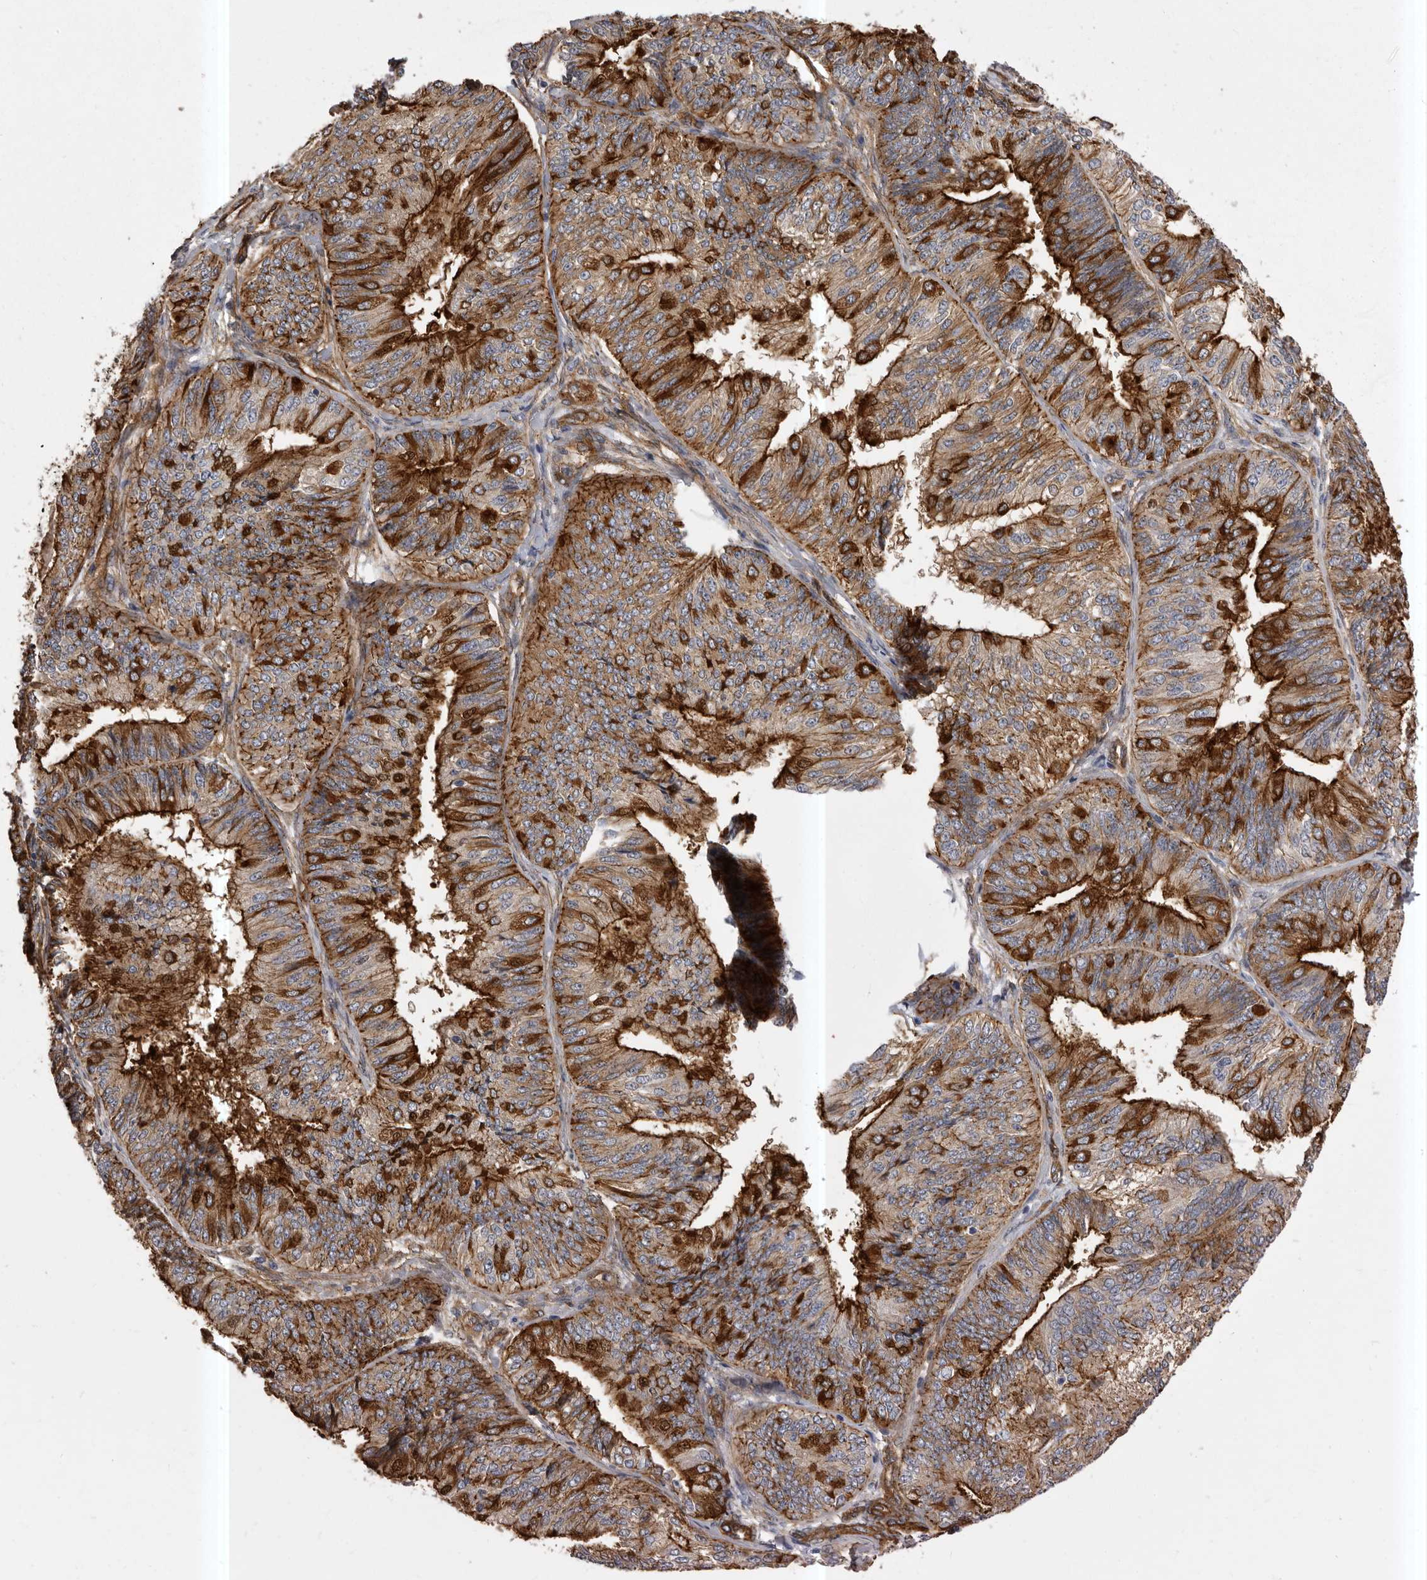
{"staining": {"intensity": "strong", "quantity": "25%-75%", "location": "cytoplasmic/membranous"}, "tissue": "endometrial cancer", "cell_type": "Tumor cells", "image_type": "cancer", "snomed": [{"axis": "morphology", "description": "Adenocarcinoma, NOS"}, {"axis": "topography", "description": "Endometrium"}], "caption": "The immunohistochemical stain highlights strong cytoplasmic/membranous positivity in tumor cells of endometrial cancer (adenocarcinoma) tissue.", "gene": "ENAH", "patient": {"sex": "female", "age": 58}}